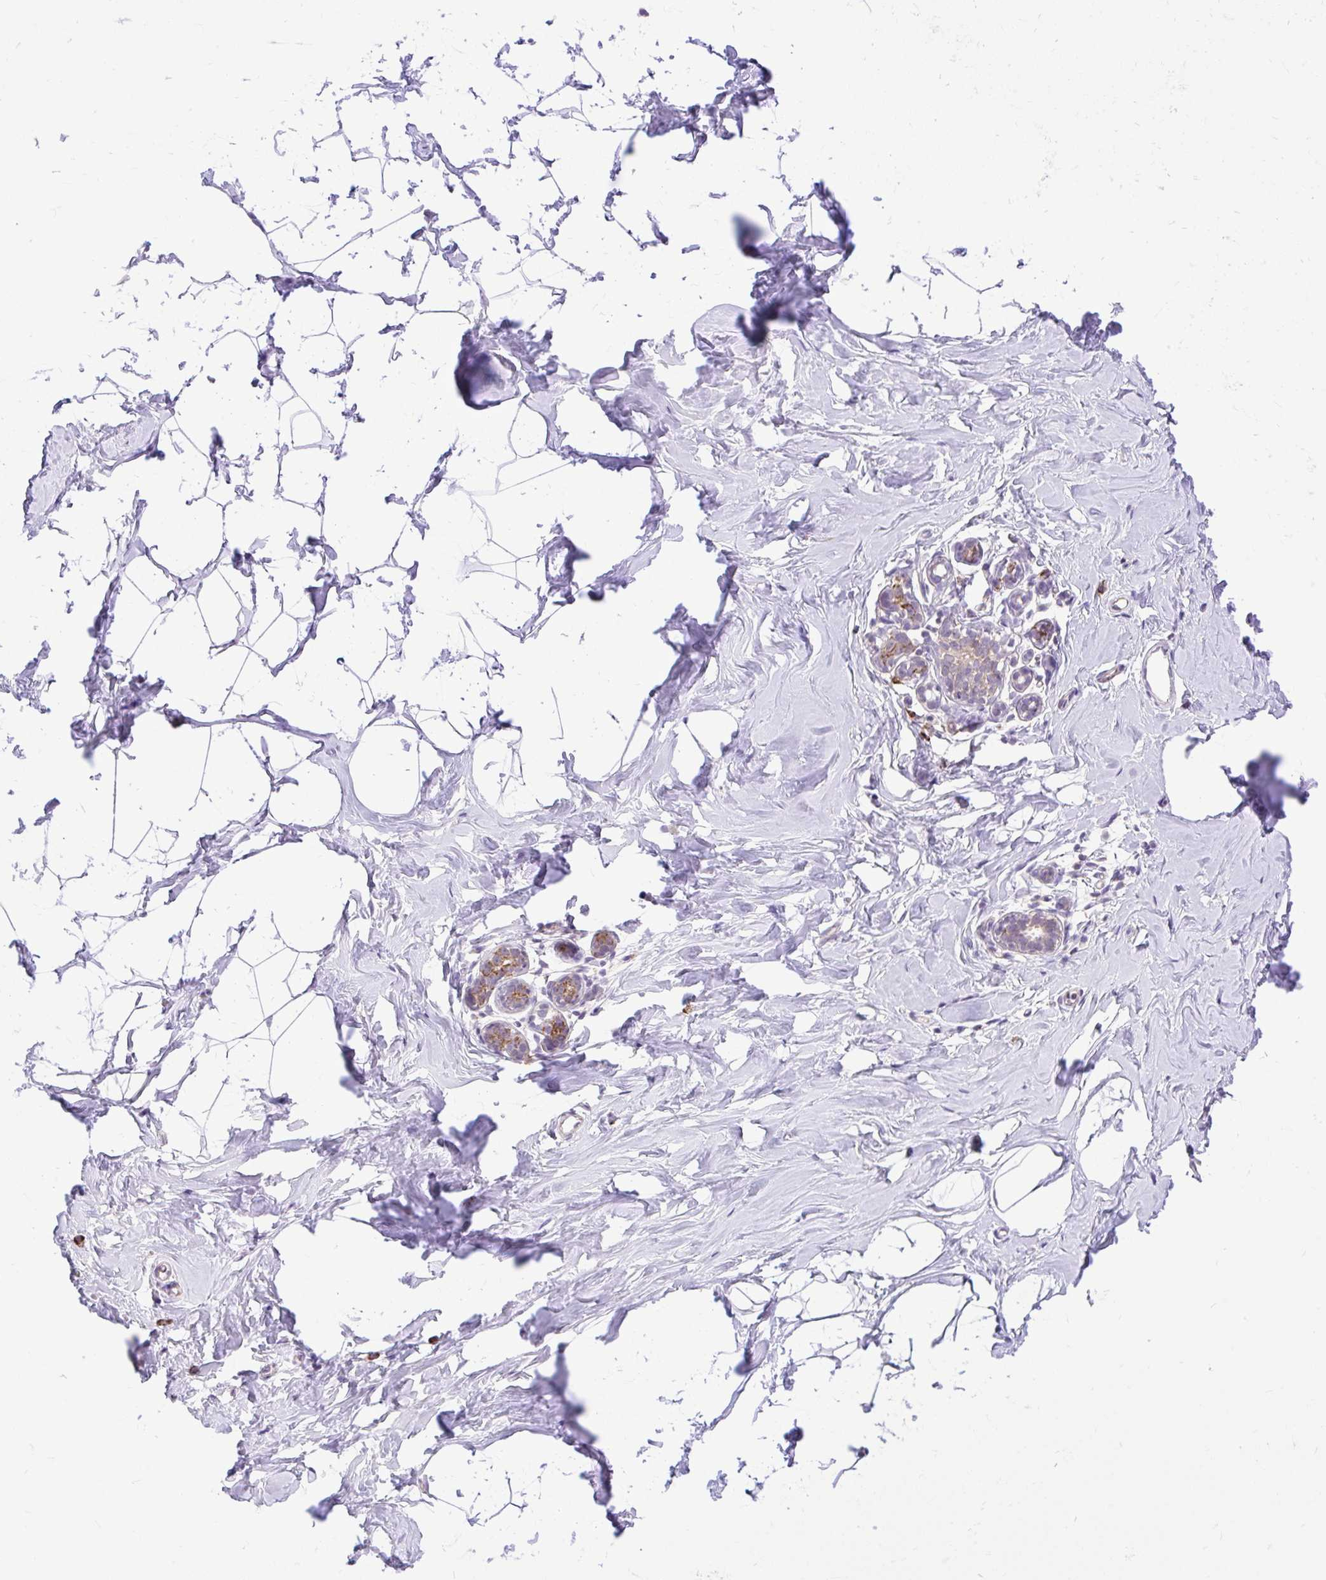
{"staining": {"intensity": "negative", "quantity": "none", "location": "none"}, "tissue": "breast", "cell_type": "Adipocytes", "image_type": "normal", "snomed": [{"axis": "morphology", "description": "Normal tissue, NOS"}, {"axis": "topography", "description": "Breast"}], "caption": "A histopathology image of human breast is negative for staining in adipocytes. (Brightfield microscopy of DAB (3,3'-diaminobenzidine) immunohistochemistry (IHC) at high magnification).", "gene": "PYCR2", "patient": {"sex": "female", "age": 32}}